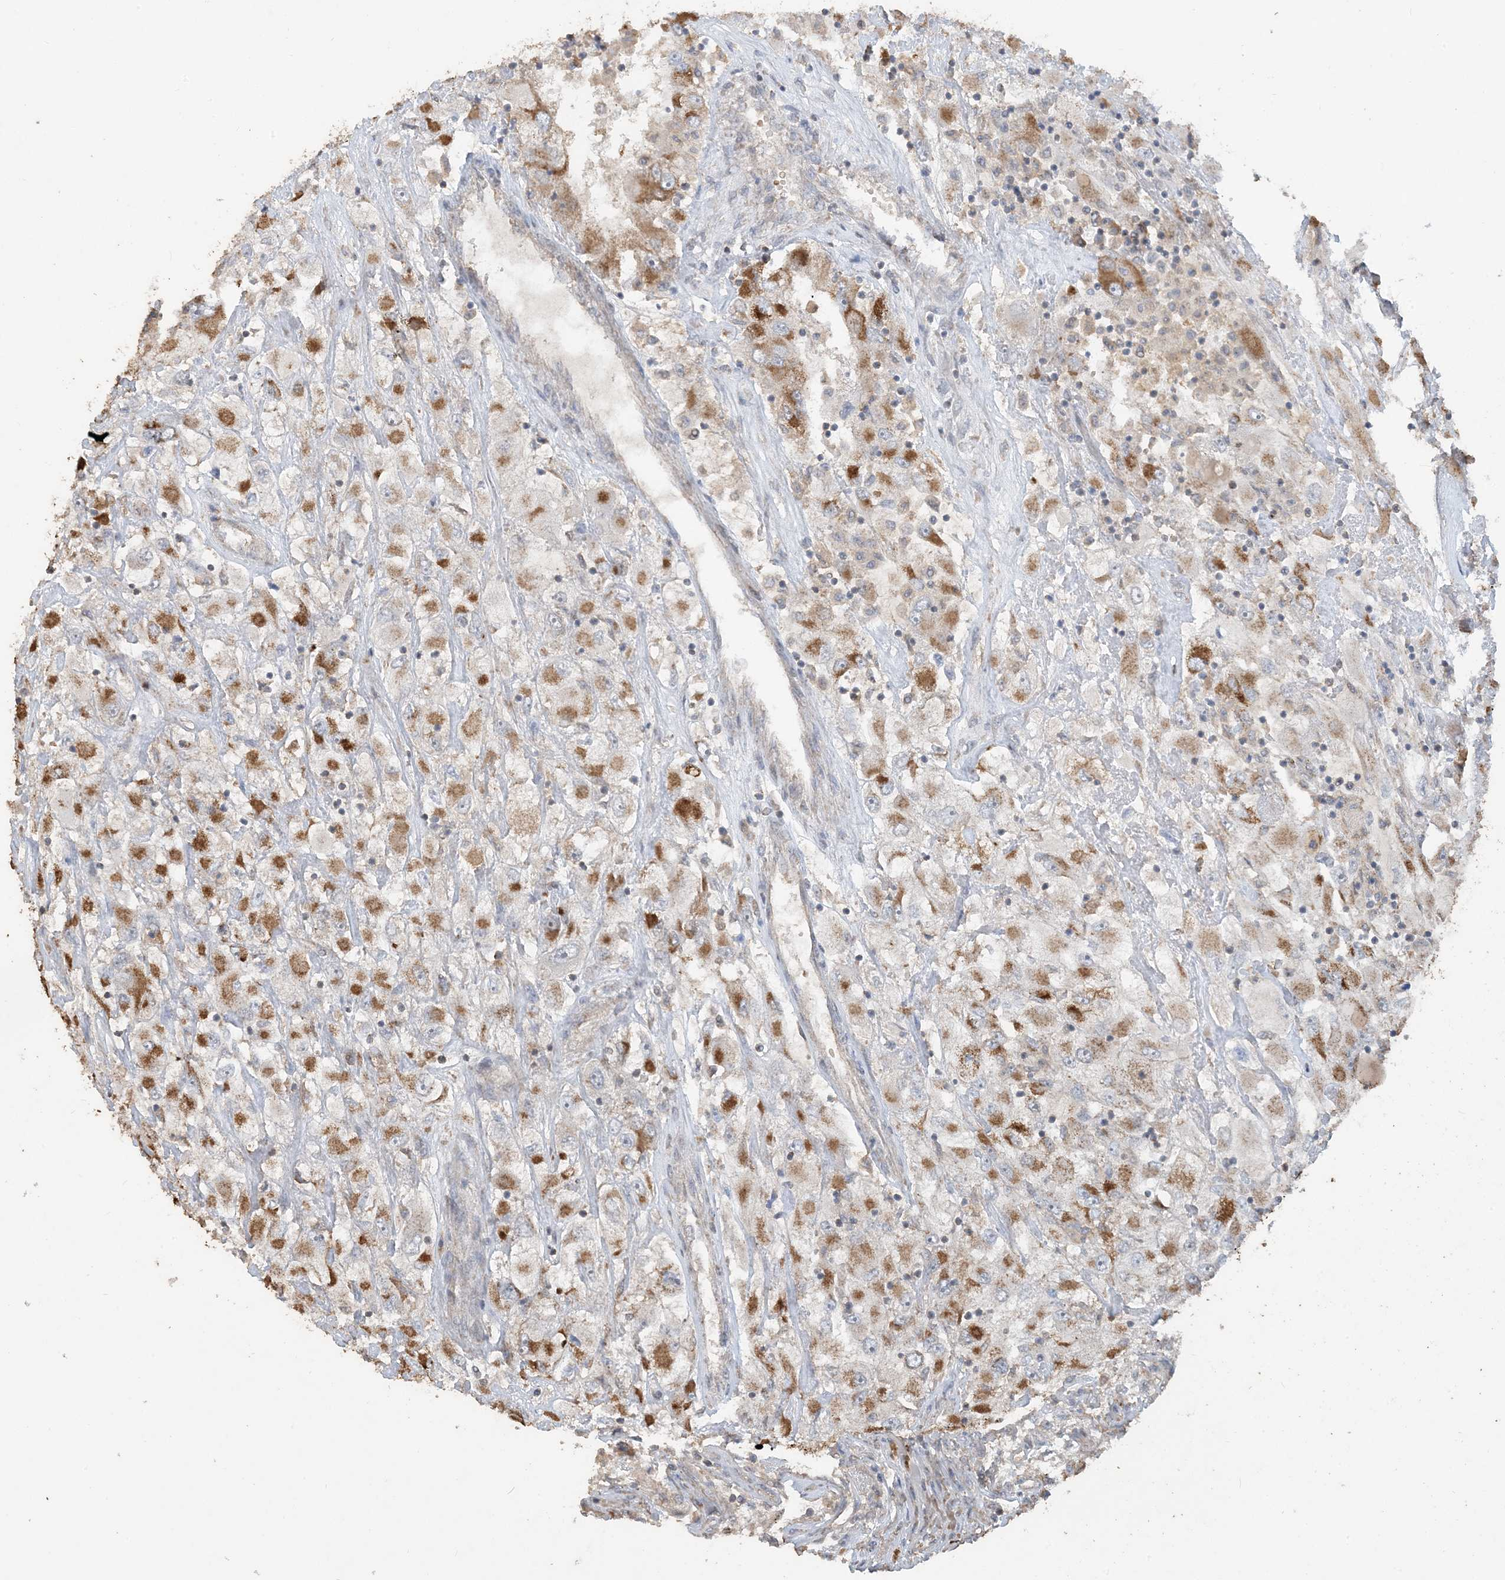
{"staining": {"intensity": "strong", "quantity": ">75%", "location": "cytoplasmic/membranous"}, "tissue": "renal cancer", "cell_type": "Tumor cells", "image_type": "cancer", "snomed": [{"axis": "morphology", "description": "Adenocarcinoma, NOS"}, {"axis": "topography", "description": "Kidney"}], "caption": "Protein staining exhibits strong cytoplasmic/membranous staining in about >75% of tumor cells in adenocarcinoma (renal).", "gene": "SFMBT2", "patient": {"sex": "female", "age": 52}}